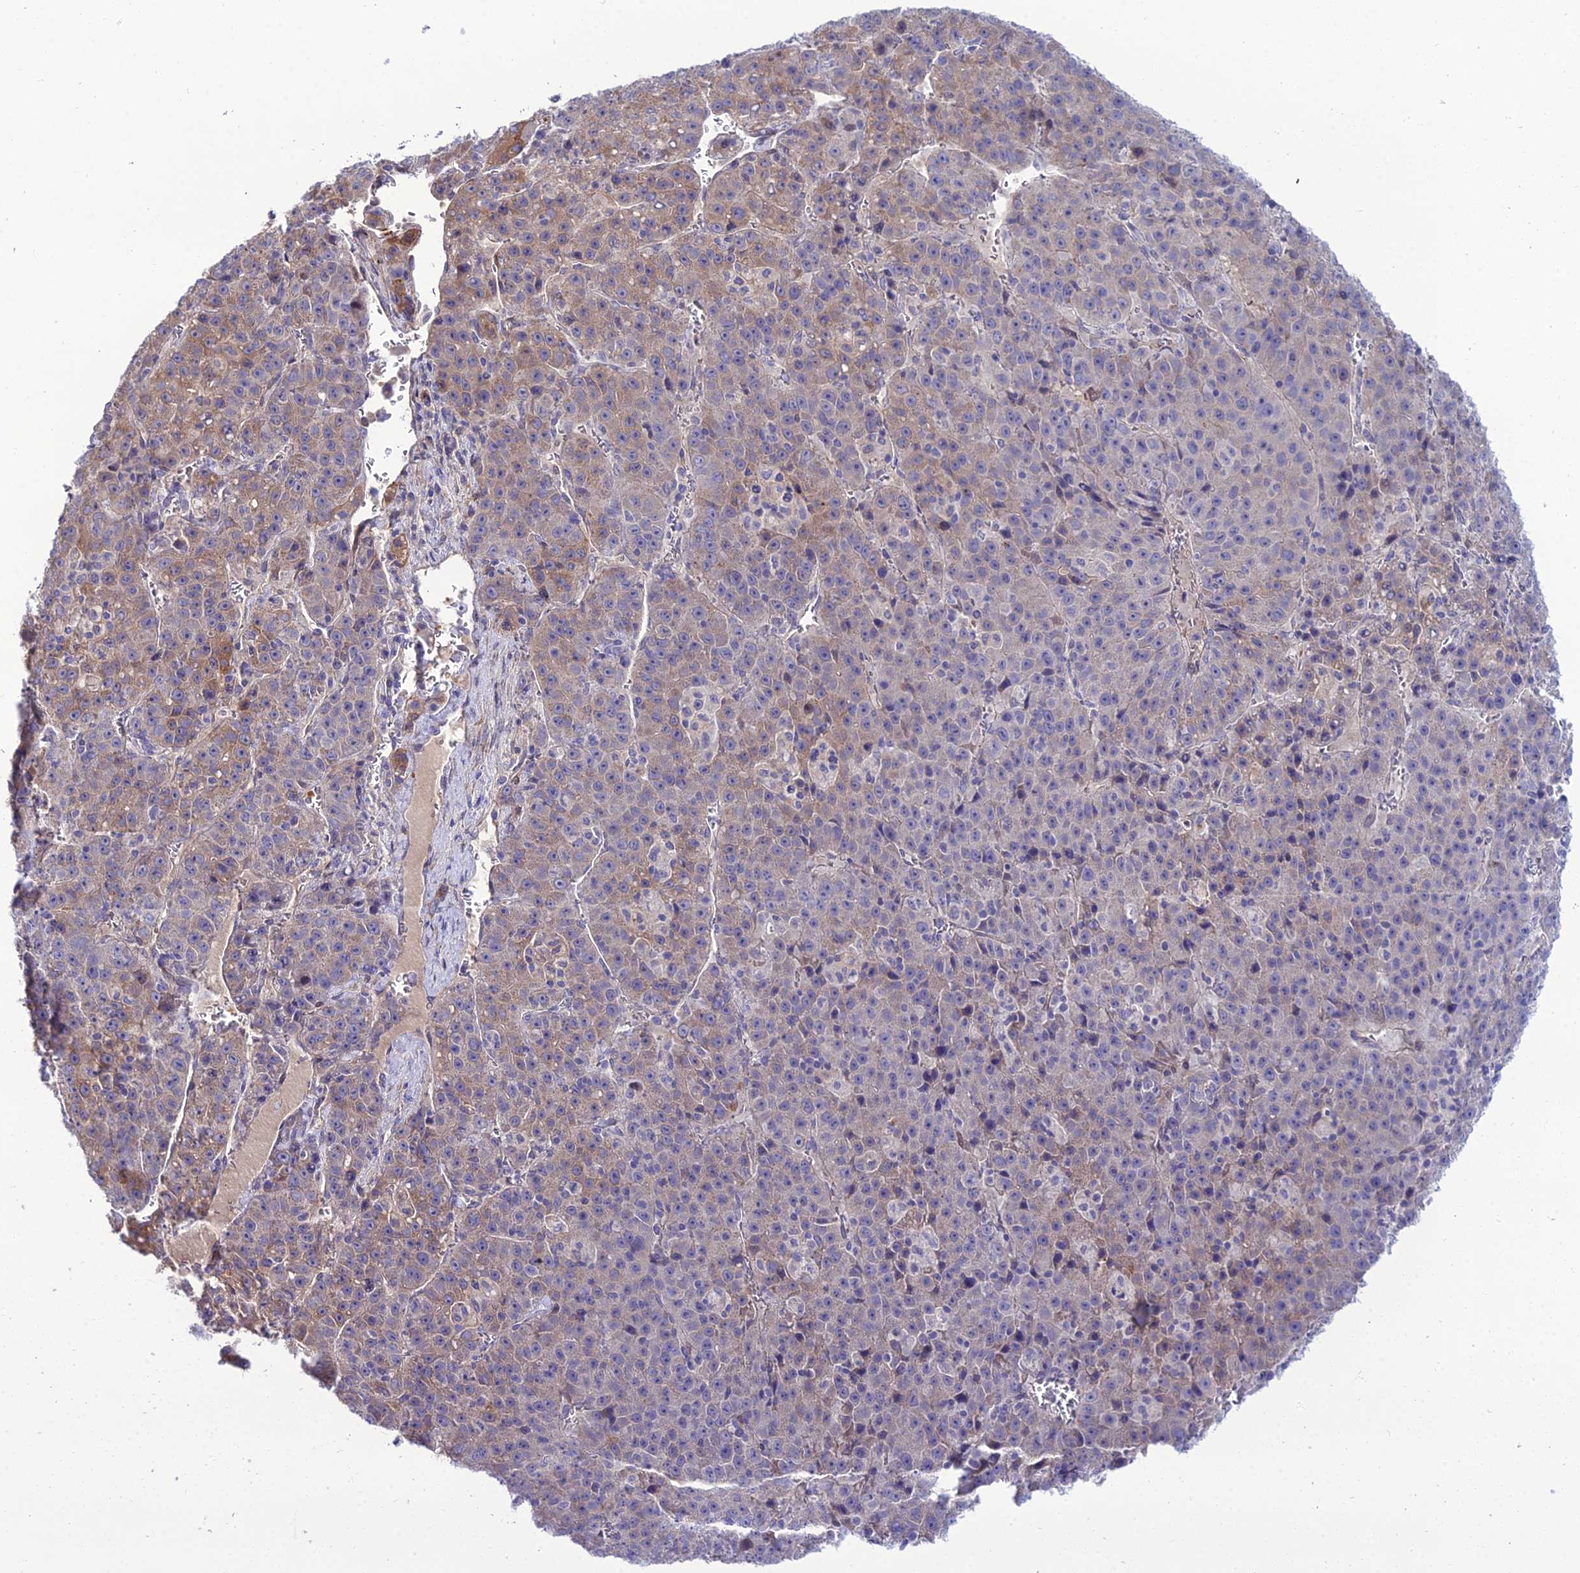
{"staining": {"intensity": "moderate", "quantity": "<25%", "location": "cytoplasmic/membranous"}, "tissue": "liver cancer", "cell_type": "Tumor cells", "image_type": "cancer", "snomed": [{"axis": "morphology", "description": "Carcinoma, Hepatocellular, NOS"}, {"axis": "topography", "description": "Liver"}], "caption": "Immunohistochemical staining of human hepatocellular carcinoma (liver) shows moderate cytoplasmic/membranous protein staining in about <25% of tumor cells.", "gene": "MB21D2", "patient": {"sex": "female", "age": 53}}